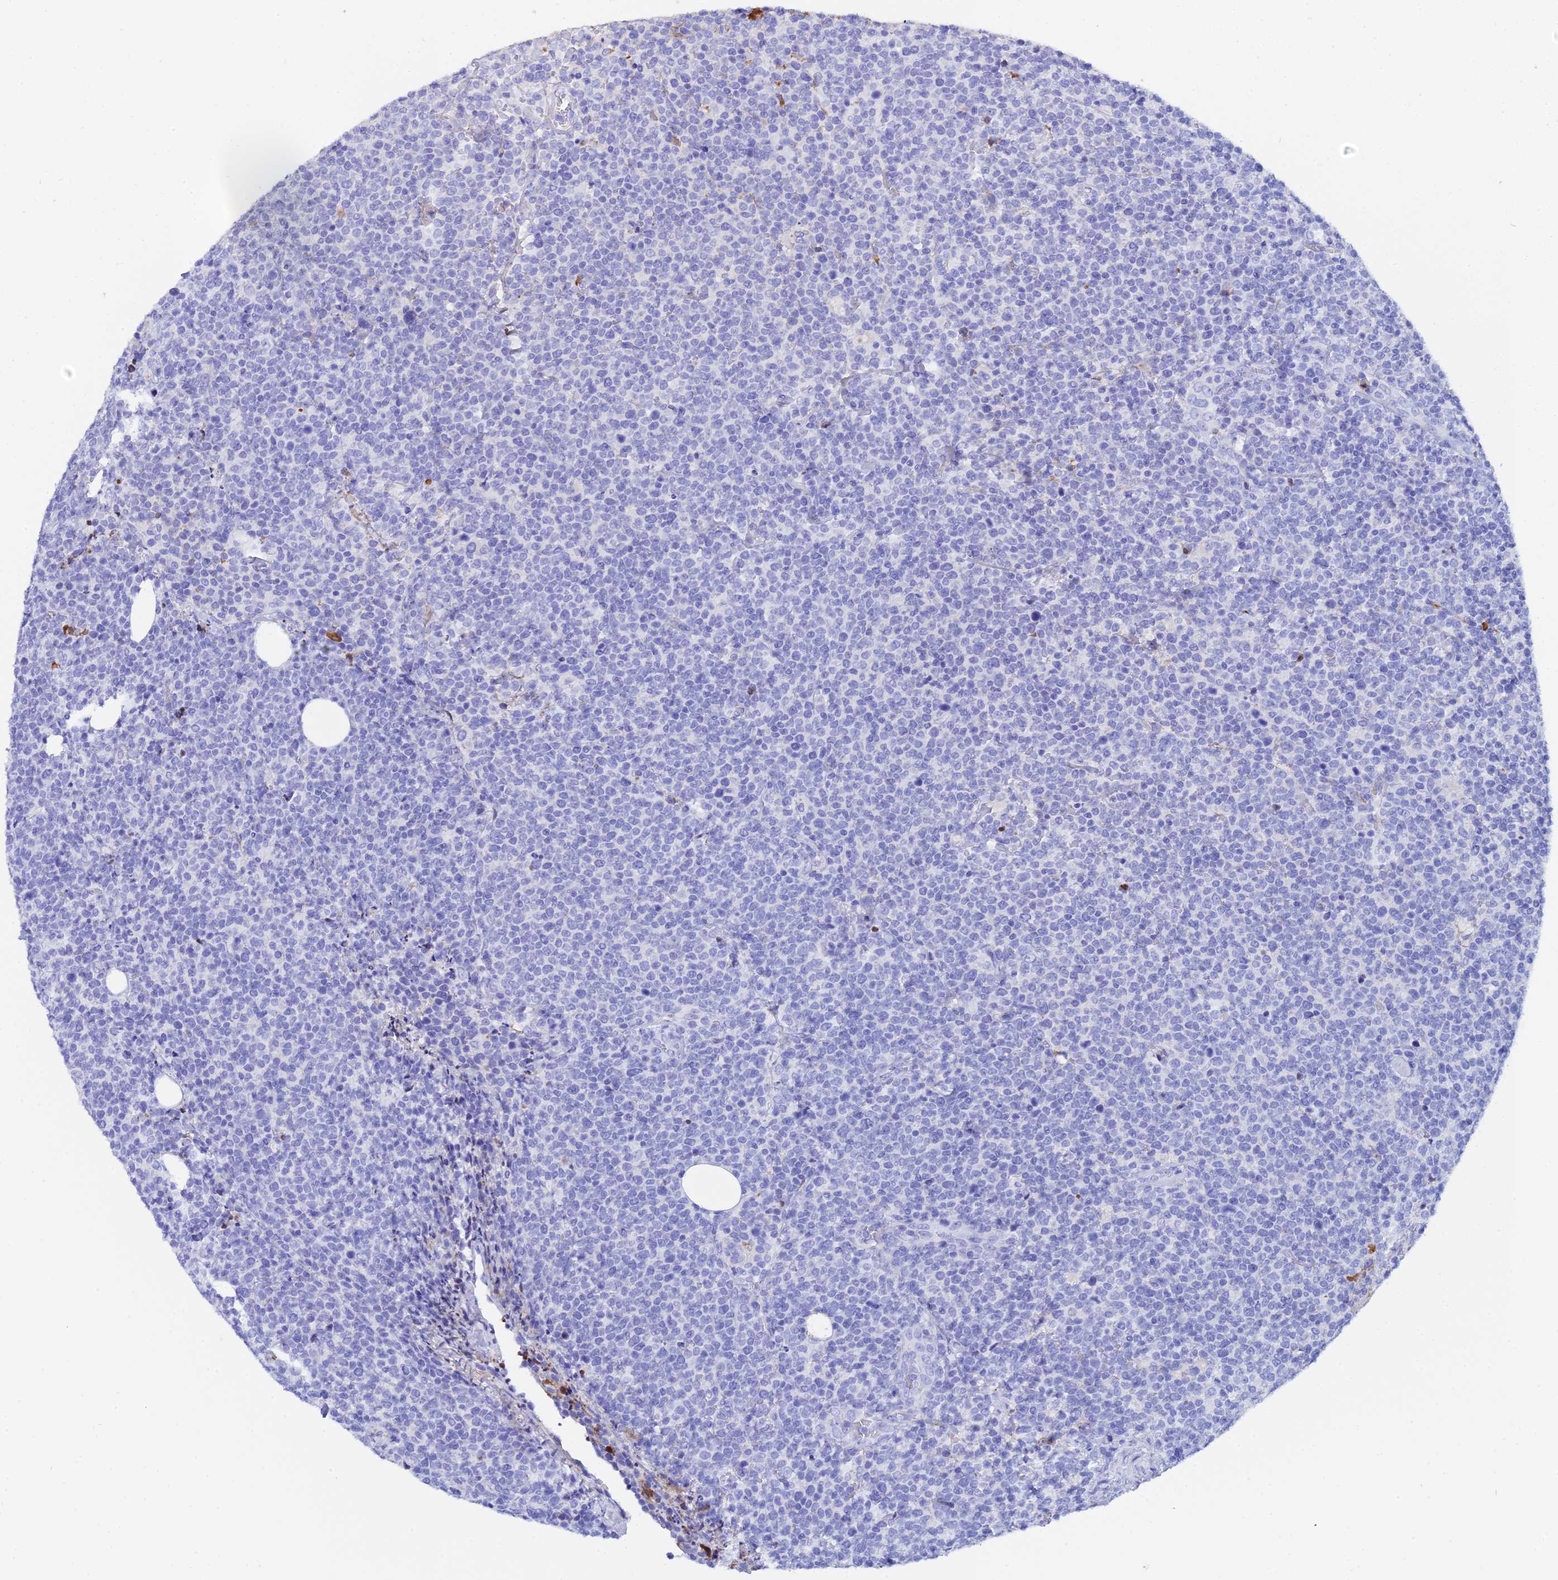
{"staining": {"intensity": "negative", "quantity": "none", "location": "none"}, "tissue": "lymphoma", "cell_type": "Tumor cells", "image_type": "cancer", "snomed": [{"axis": "morphology", "description": "Malignant lymphoma, non-Hodgkin's type, High grade"}, {"axis": "topography", "description": "Lymph node"}], "caption": "The histopathology image demonstrates no significant staining in tumor cells of lymphoma.", "gene": "CELA3A", "patient": {"sex": "male", "age": 61}}